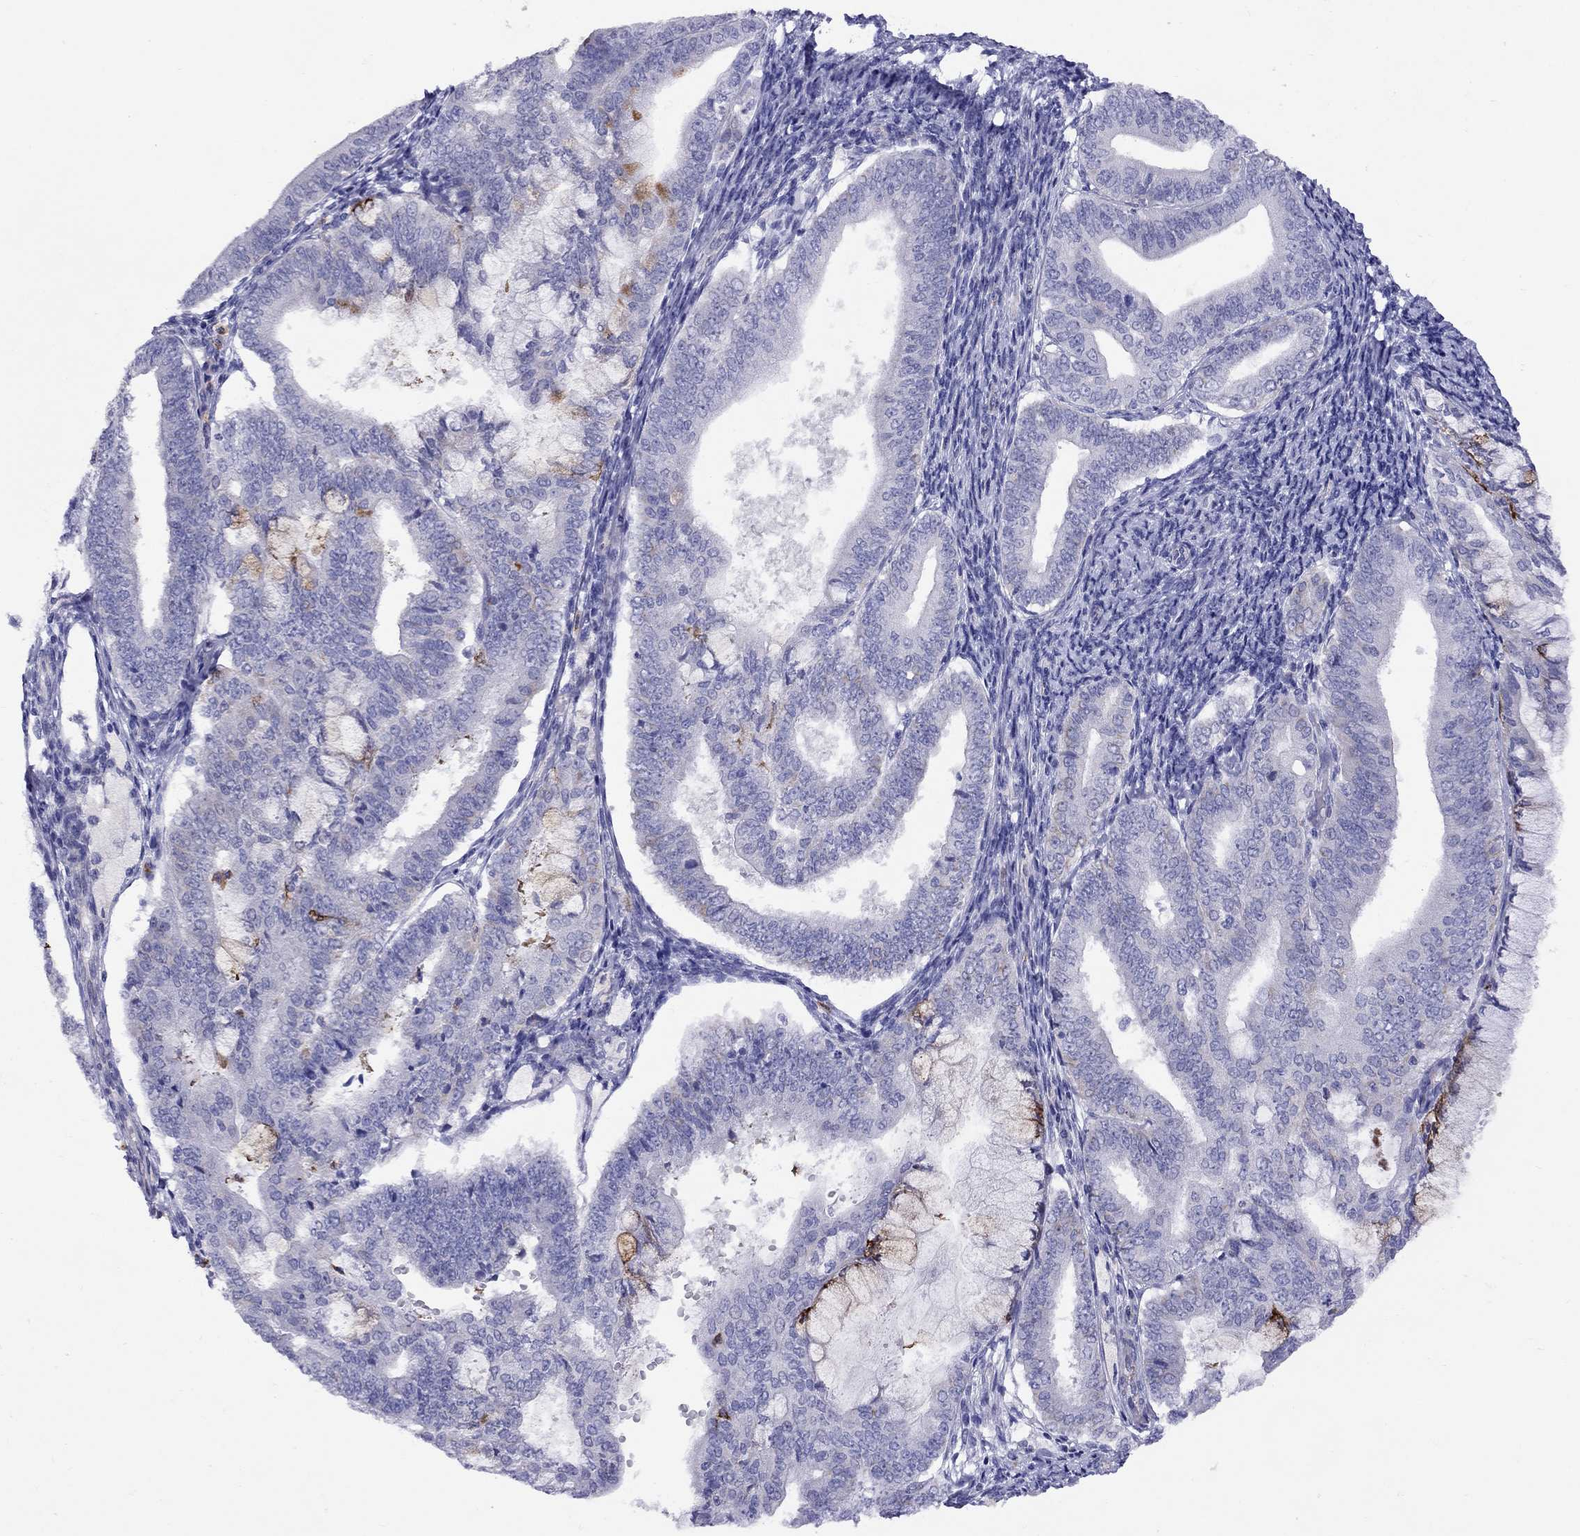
{"staining": {"intensity": "moderate", "quantity": "<25%", "location": "cytoplasmic/membranous"}, "tissue": "endometrial cancer", "cell_type": "Tumor cells", "image_type": "cancer", "snomed": [{"axis": "morphology", "description": "Adenocarcinoma, NOS"}, {"axis": "topography", "description": "Endometrium"}], "caption": "Approximately <25% of tumor cells in human adenocarcinoma (endometrial) display moderate cytoplasmic/membranous protein positivity as visualized by brown immunohistochemical staining.", "gene": "SPINT4", "patient": {"sex": "female", "age": 63}}